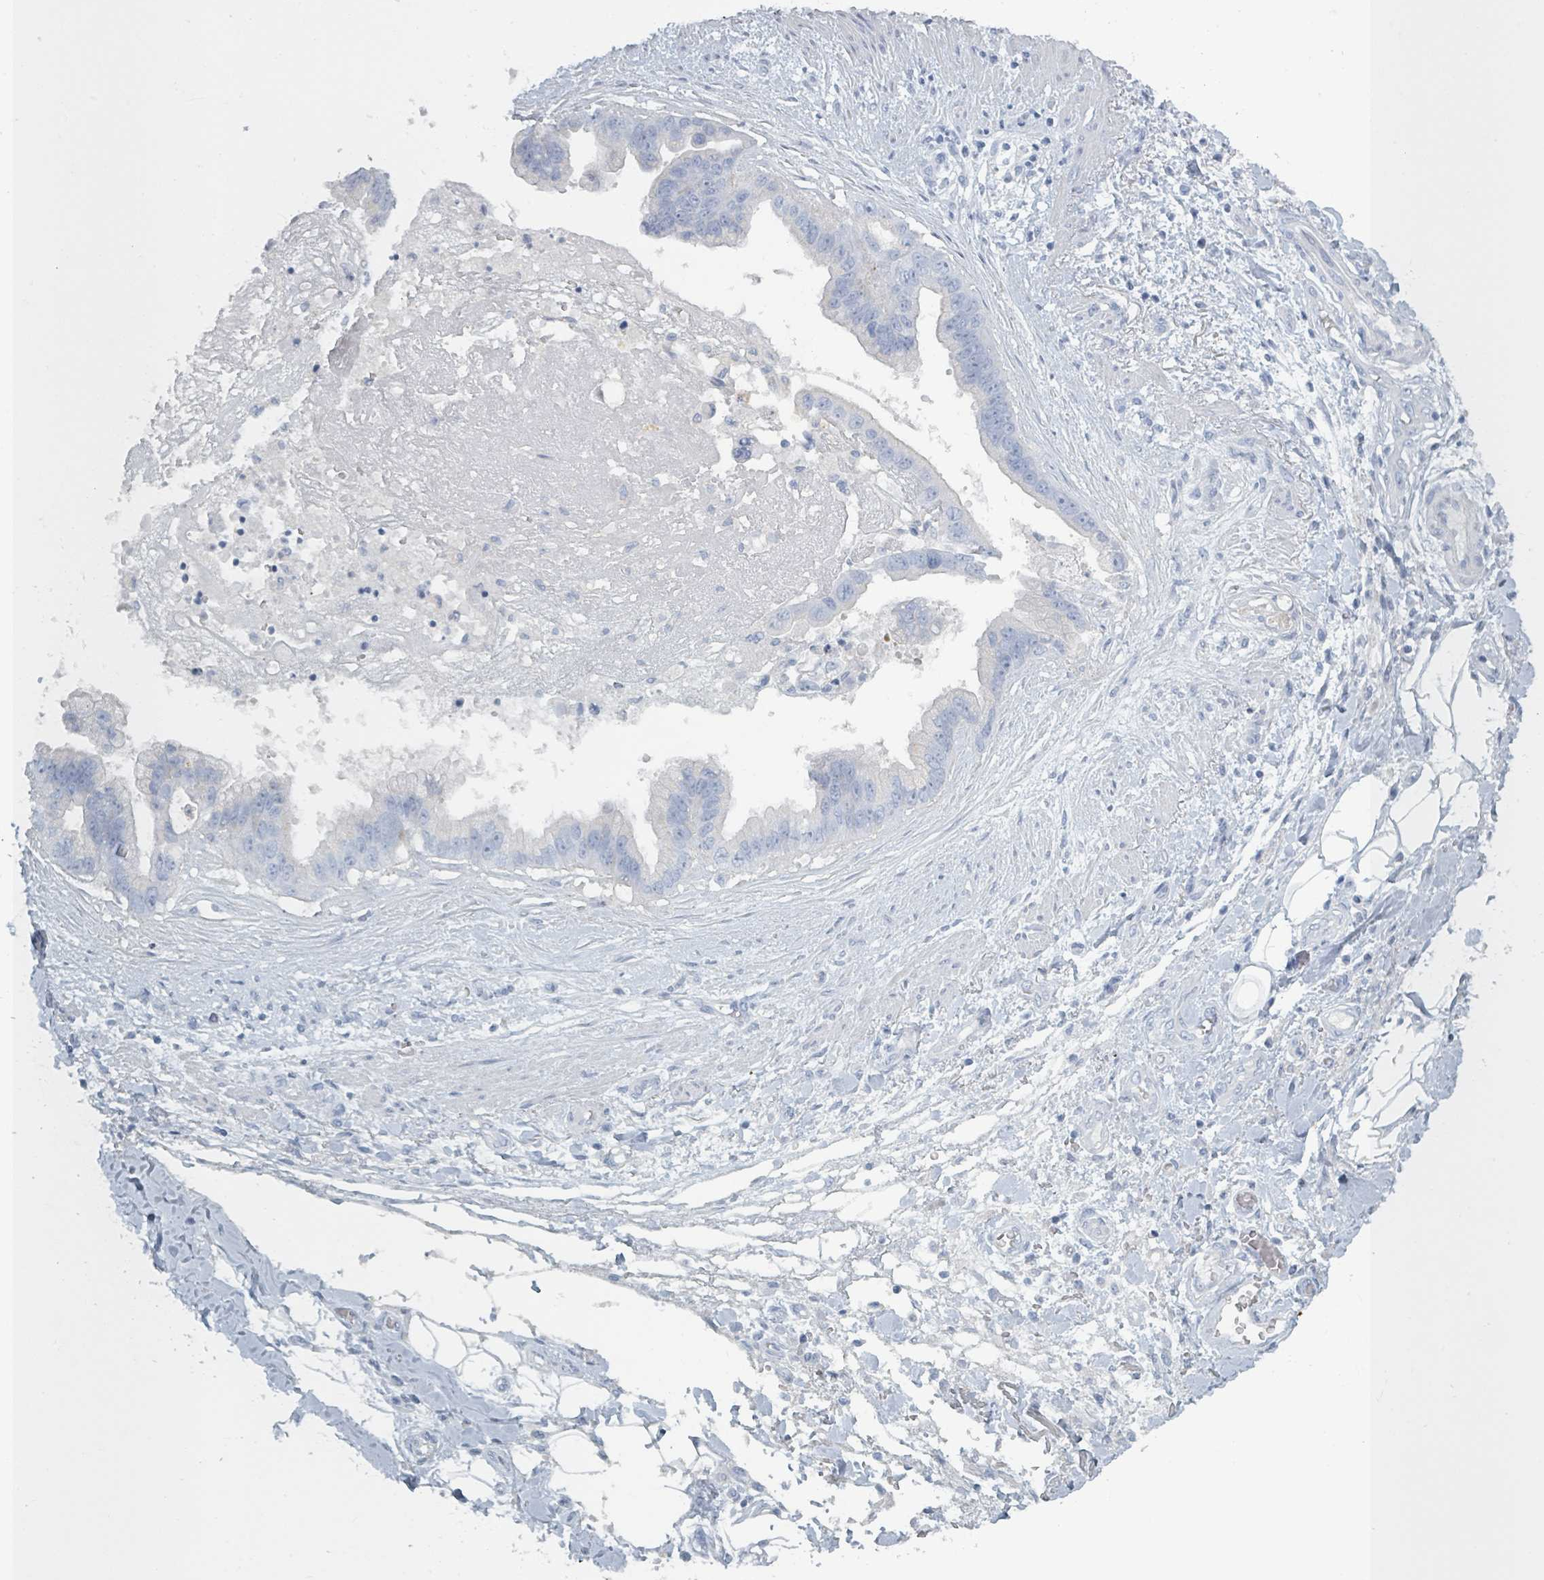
{"staining": {"intensity": "negative", "quantity": "none", "location": "none"}, "tissue": "stomach cancer", "cell_type": "Tumor cells", "image_type": "cancer", "snomed": [{"axis": "morphology", "description": "Adenocarcinoma, NOS"}, {"axis": "topography", "description": "Stomach"}], "caption": "An image of human stomach adenocarcinoma is negative for staining in tumor cells.", "gene": "HEATR5A", "patient": {"sex": "male", "age": 62}}